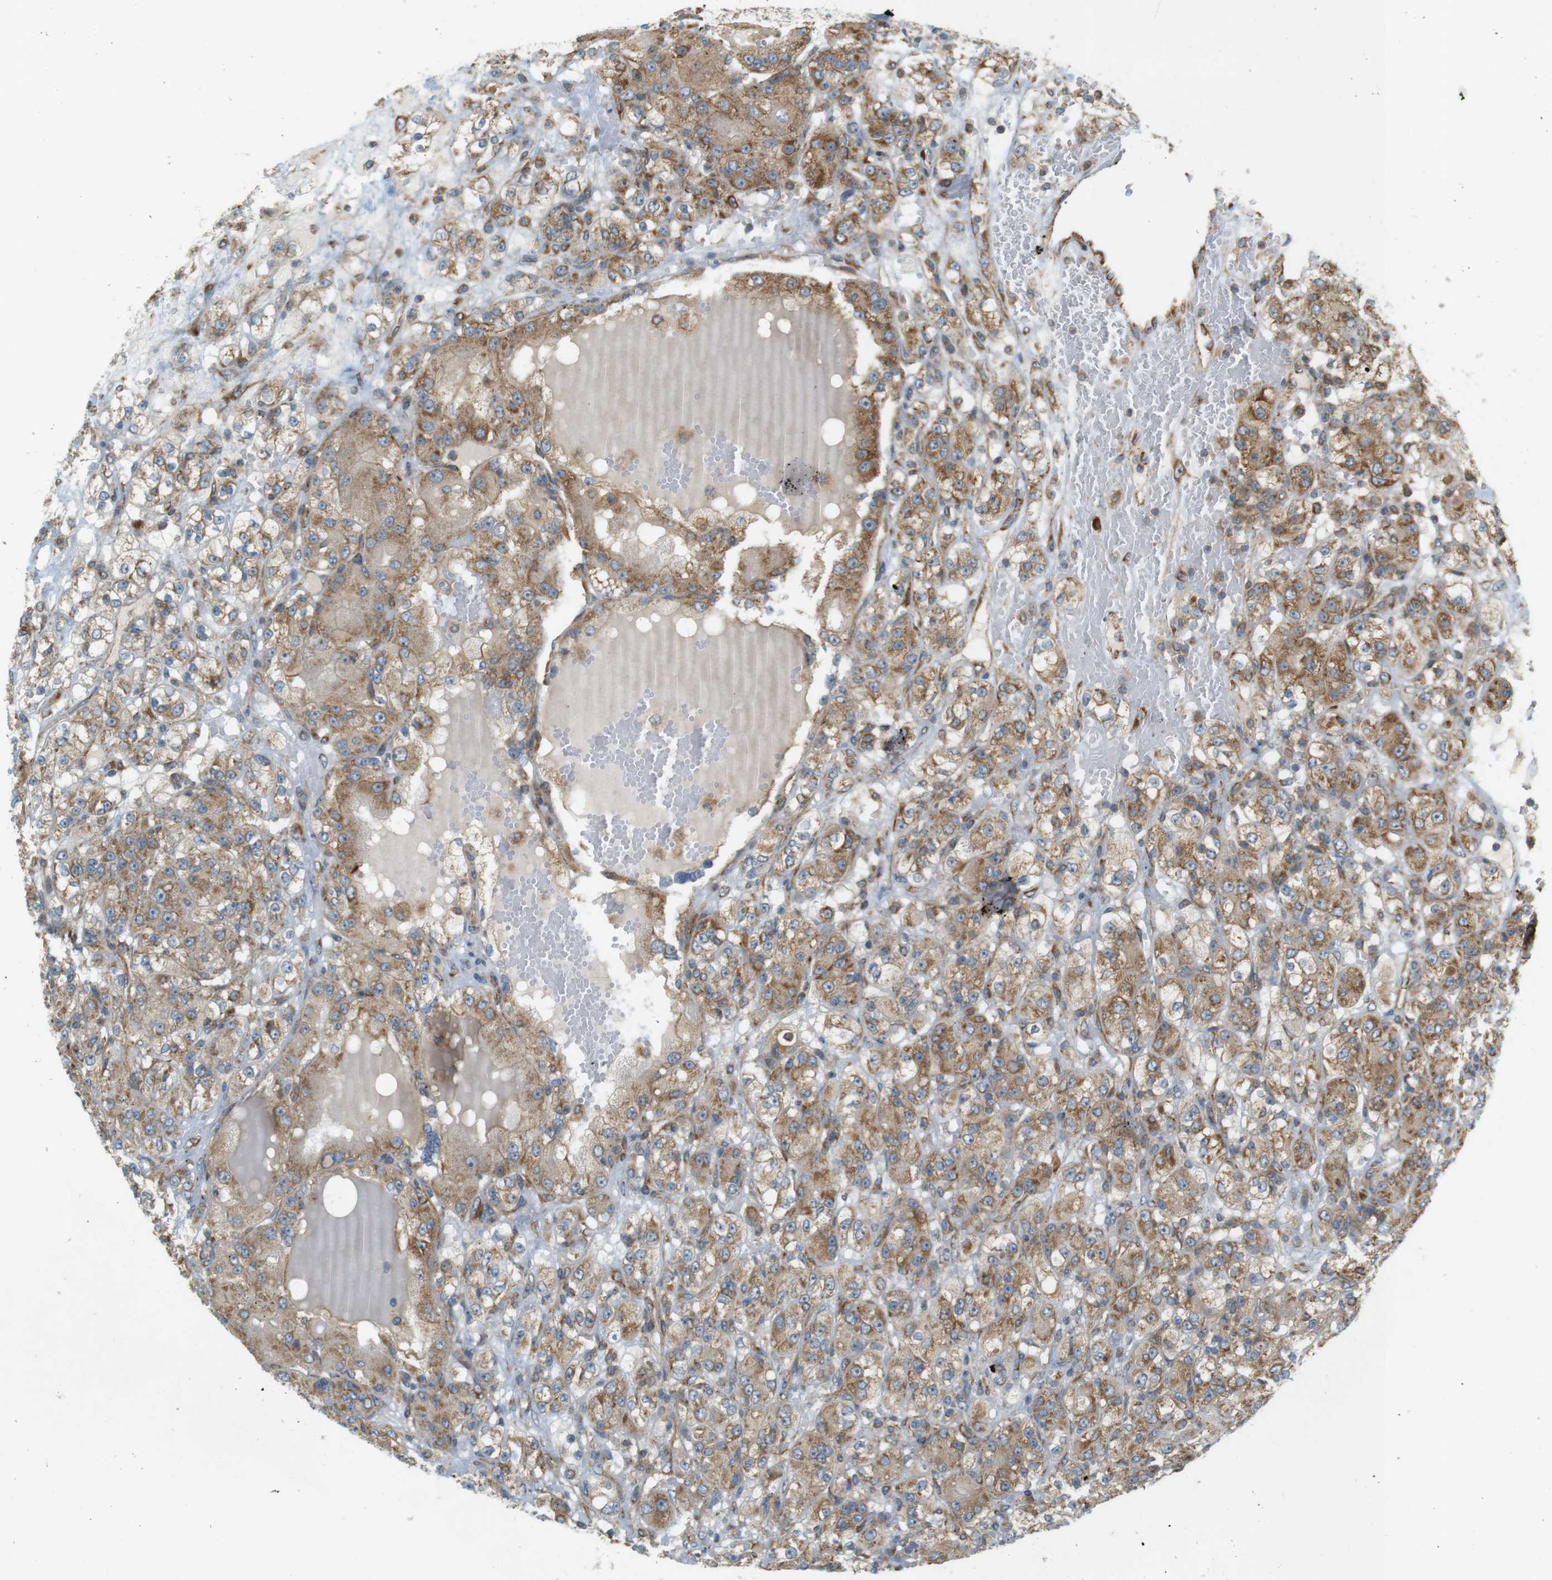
{"staining": {"intensity": "moderate", "quantity": ">75%", "location": "cytoplasmic/membranous"}, "tissue": "renal cancer", "cell_type": "Tumor cells", "image_type": "cancer", "snomed": [{"axis": "morphology", "description": "Normal tissue, NOS"}, {"axis": "morphology", "description": "Adenocarcinoma, NOS"}, {"axis": "topography", "description": "Kidney"}], "caption": "A photomicrograph of human renal cancer (adenocarcinoma) stained for a protein shows moderate cytoplasmic/membranous brown staining in tumor cells. (Stains: DAB (3,3'-diaminobenzidine) in brown, nuclei in blue, Microscopy: brightfield microscopy at high magnification).", "gene": "SLC41A1", "patient": {"sex": "male", "age": 61}}